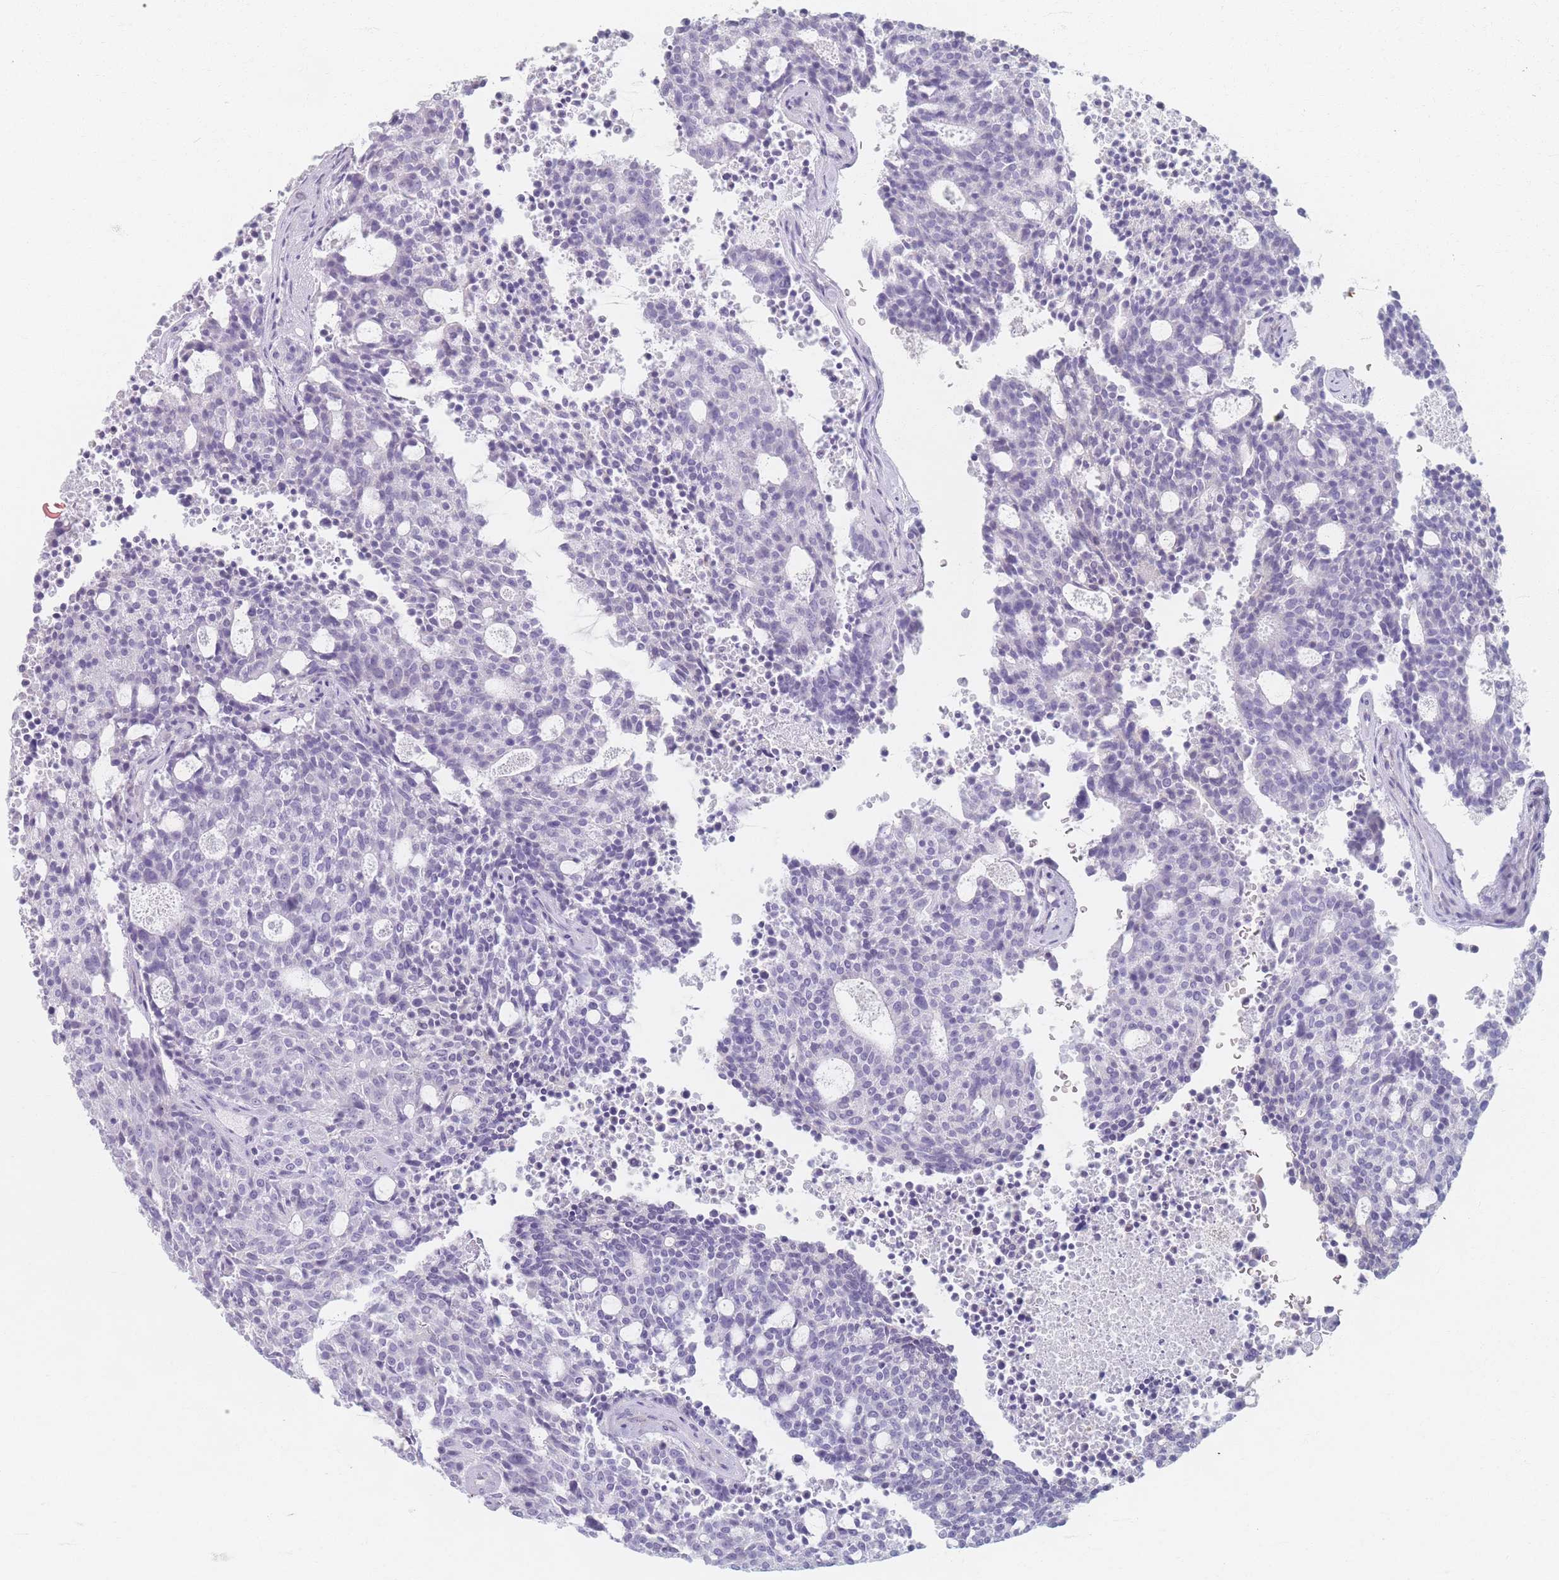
{"staining": {"intensity": "negative", "quantity": "none", "location": "none"}, "tissue": "carcinoid", "cell_type": "Tumor cells", "image_type": "cancer", "snomed": [{"axis": "morphology", "description": "Carcinoid, malignant, NOS"}, {"axis": "topography", "description": "Pancreas"}], "caption": "Carcinoid stained for a protein using immunohistochemistry (IHC) reveals no expression tumor cells.", "gene": "PIGM", "patient": {"sex": "female", "age": 54}}